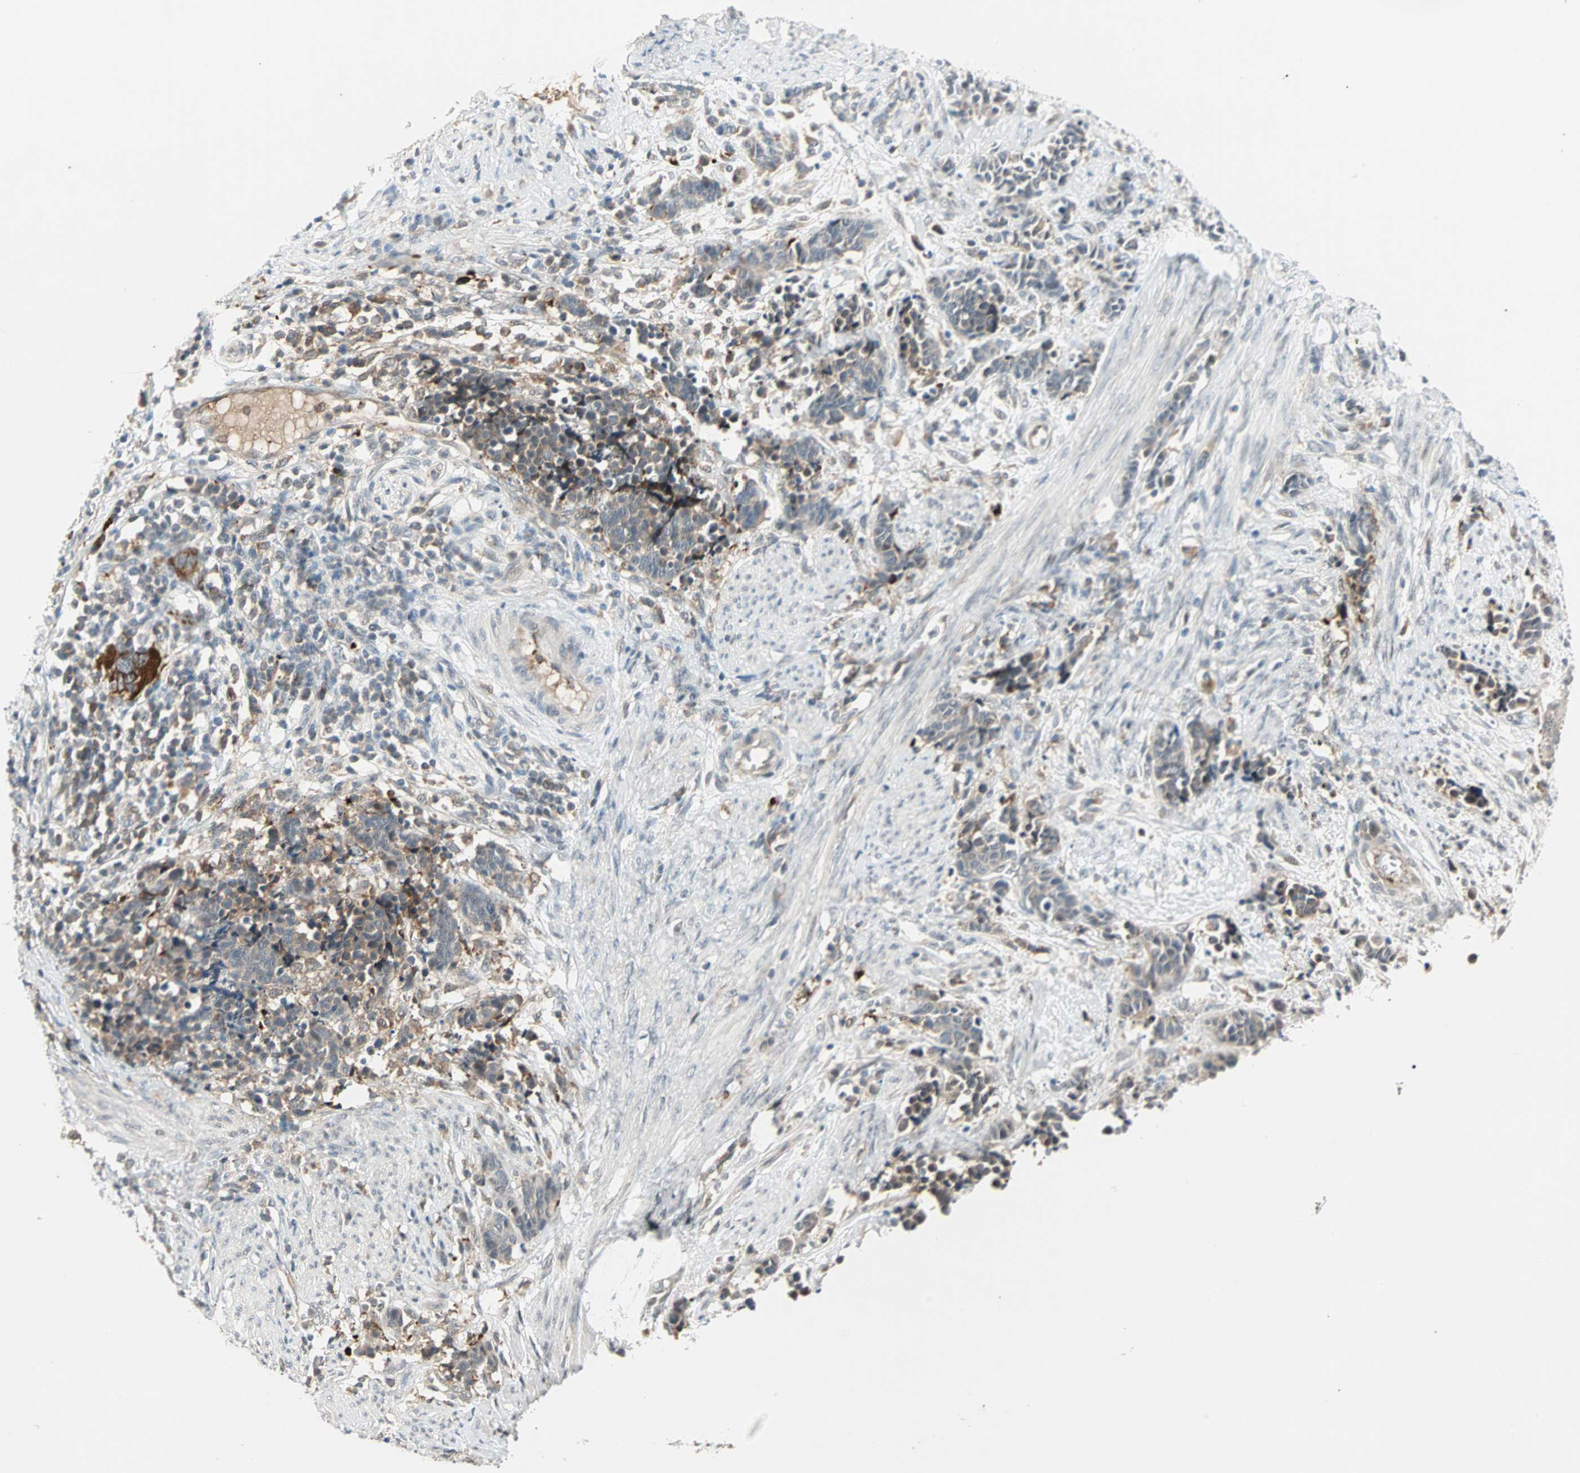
{"staining": {"intensity": "weak", "quantity": "25%-75%", "location": "cytoplasmic/membranous"}, "tissue": "cervical cancer", "cell_type": "Tumor cells", "image_type": "cancer", "snomed": [{"axis": "morphology", "description": "Squamous cell carcinoma, NOS"}, {"axis": "topography", "description": "Cervix"}], "caption": "The photomicrograph exhibits immunohistochemical staining of cervical cancer. There is weak cytoplasmic/membranous positivity is present in about 25%-75% of tumor cells.", "gene": "PROS1", "patient": {"sex": "female", "age": 35}}